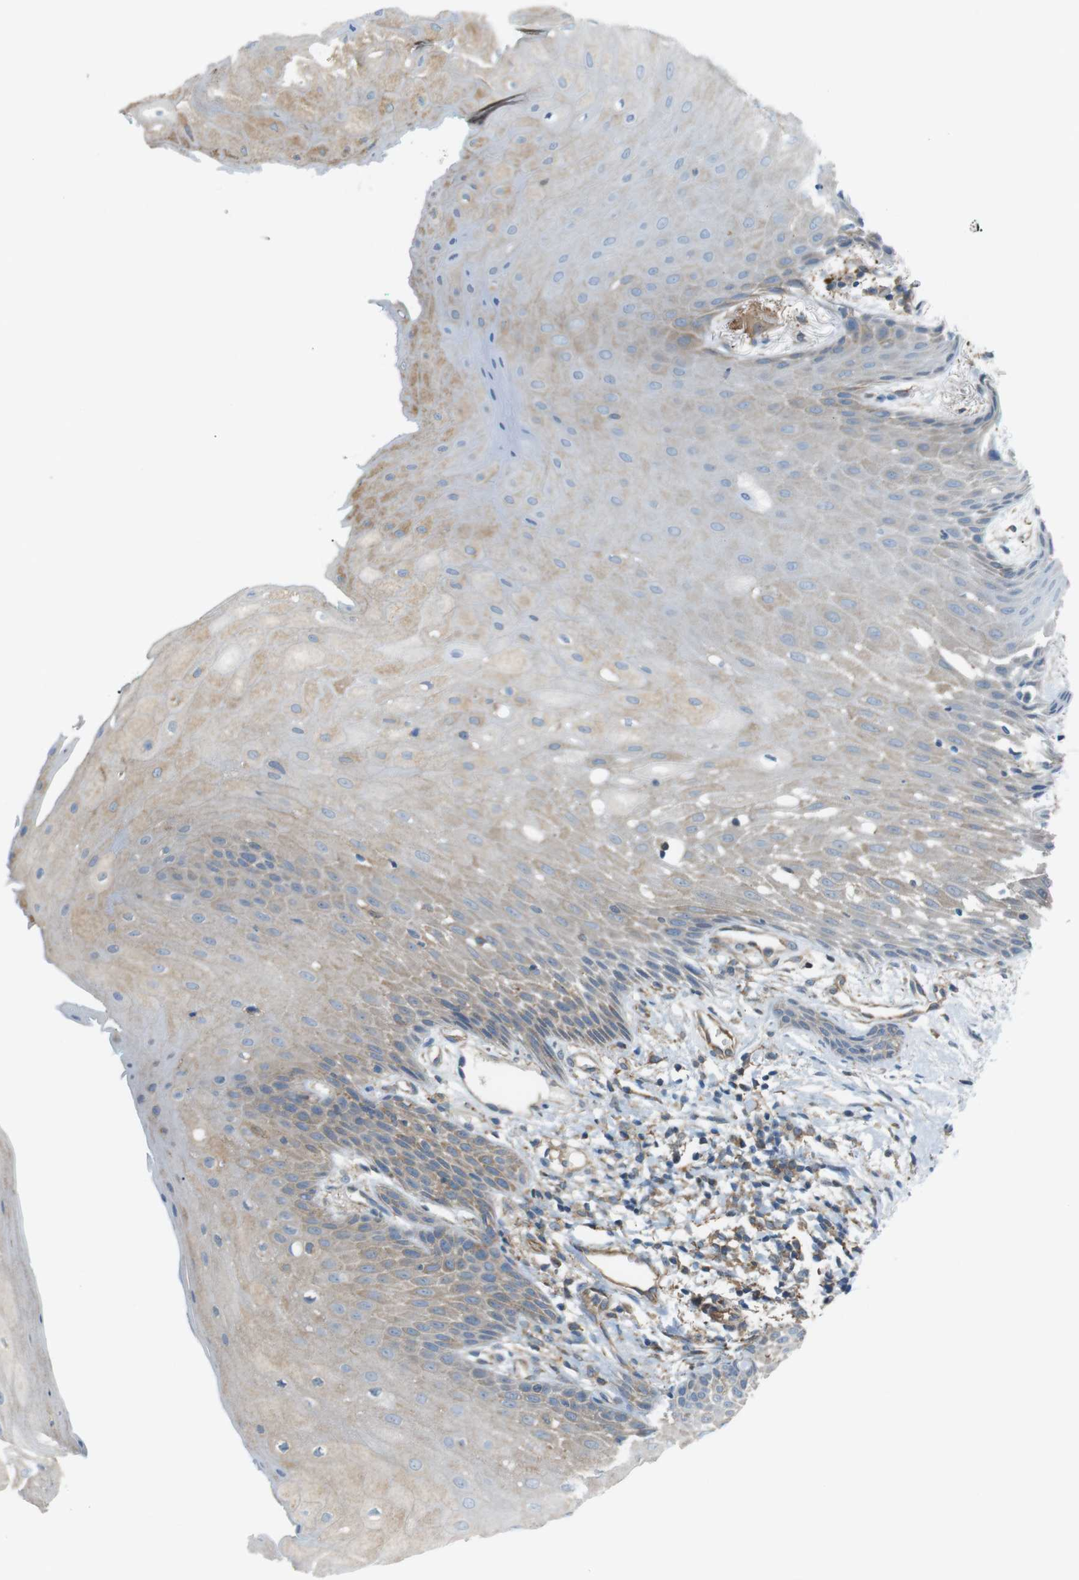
{"staining": {"intensity": "weak", "quantity": "25%-75%", "location": "cytoplasmic/membranous"}, "tissue": "oral mucosa", "cell_type": "Squamous epithelial cells", "image_type": "normal", "snomed": [{"axis": "morphology", "description": "Normal tissue, NOS"}, {"axis": "morphology", "description": "Squamous cell carcinoma, NOS"}, {"axis": "topography", "description": "Oral tissue"}, {"axis": "topography", "description": "Salivary gland"}, {"axis": "topography", "description": "Head-Neck"}], "caption": "Immunohistochemical staining of normal human oral mucosa exhibits 25%-75% levels of weak cytoplasmic/membranous protein expression in approximately 25%-75% of squamous epithelial cells. (IHC, brightfield microscopy, high magnification).", "gene": "PEPD", "patient": {"sex": "female", "age": 62}}